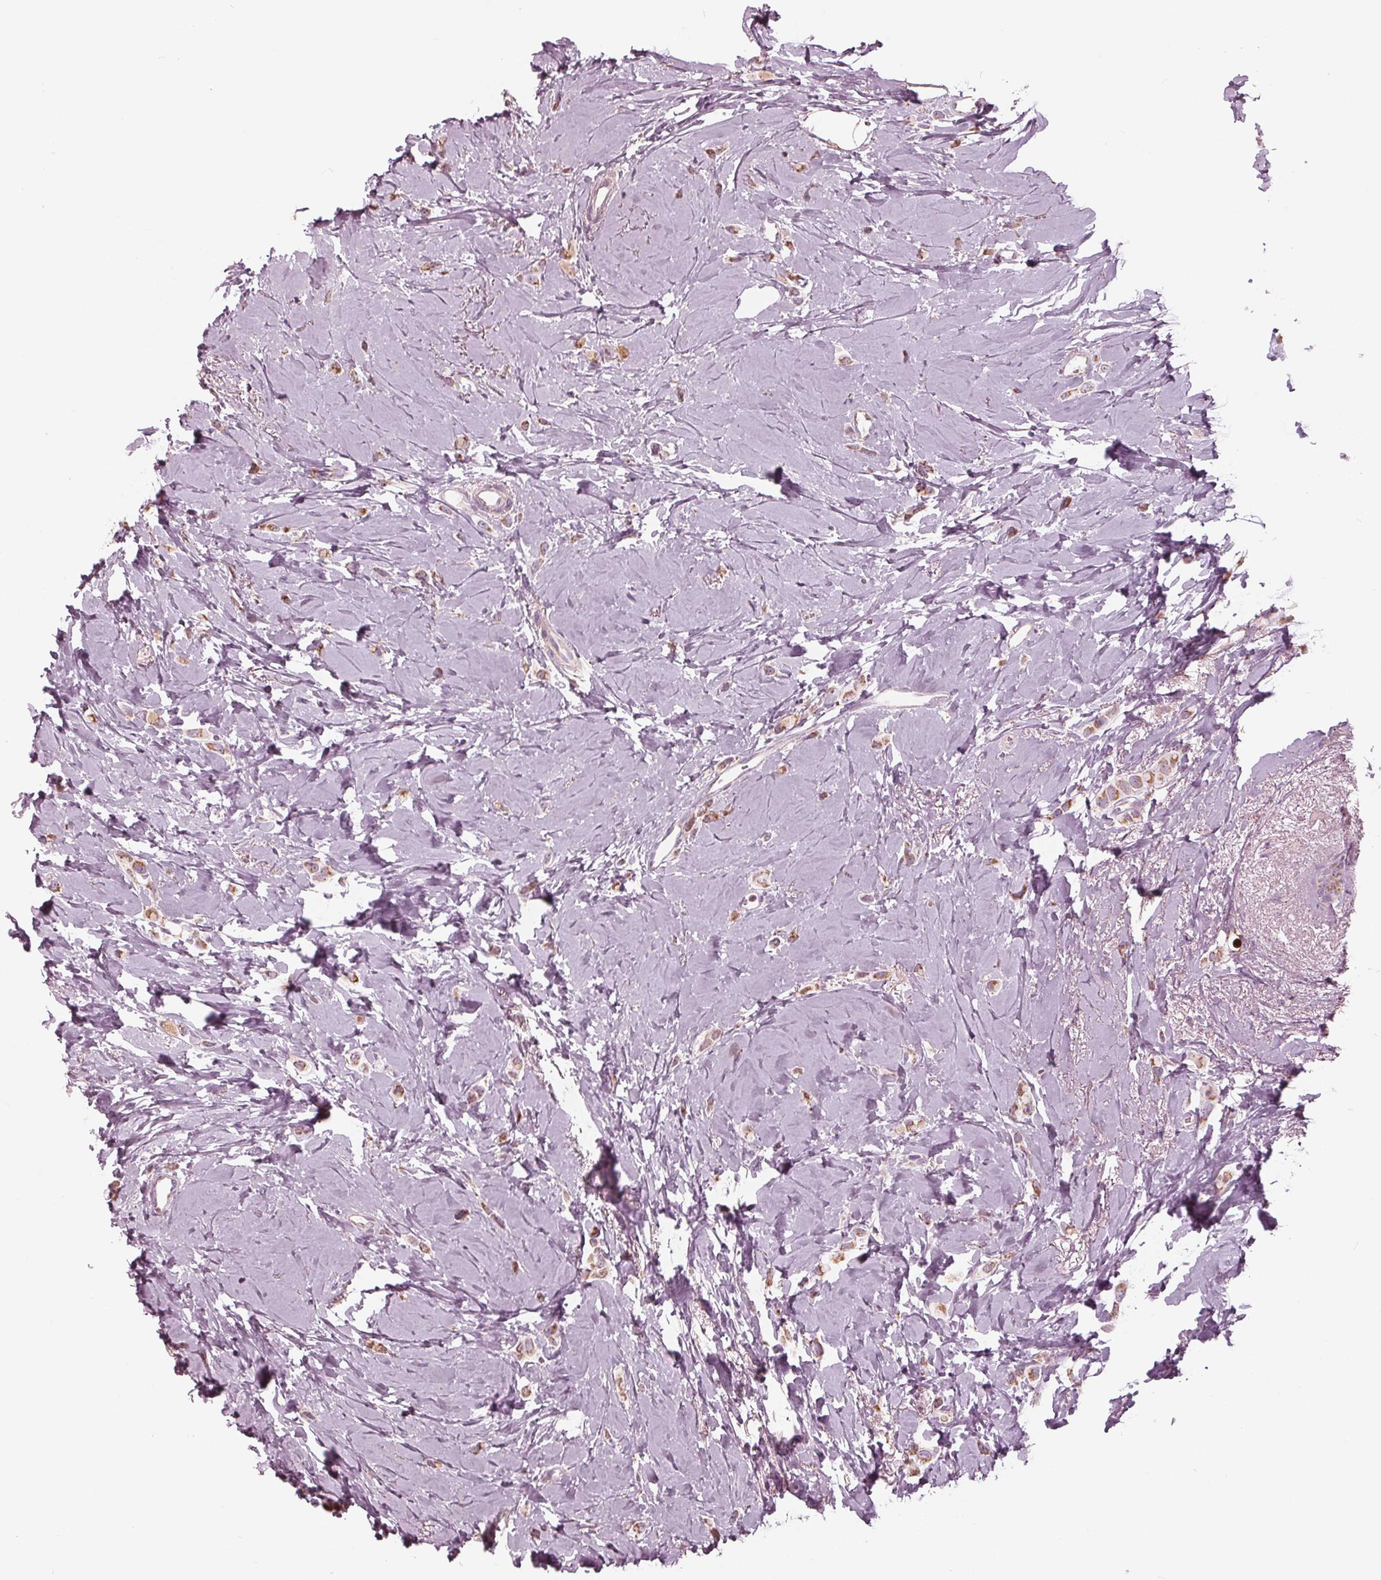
{"staining": {"intensity": "moderate", "quantity": ">75%", "location": "cytoplasmic/membranous"}, "tissue": "breast cancer", "cell_type": "Tumor cells", "image_type": "cancer", "snomed": [{"axis": "morphology", "description": "Lobular carcinoma"}, {"axis": "topography", "description": "Breast"}], "caption": "DAB (3,3'-diaminobenzidine) immunohistochemical staining of human breast cancer displays moderate cytoplasmic/membranous protein expression in approximately >75% of tumor cells.", "gene": "CLN6", "patient": {"sex": "female", "age": 66}}